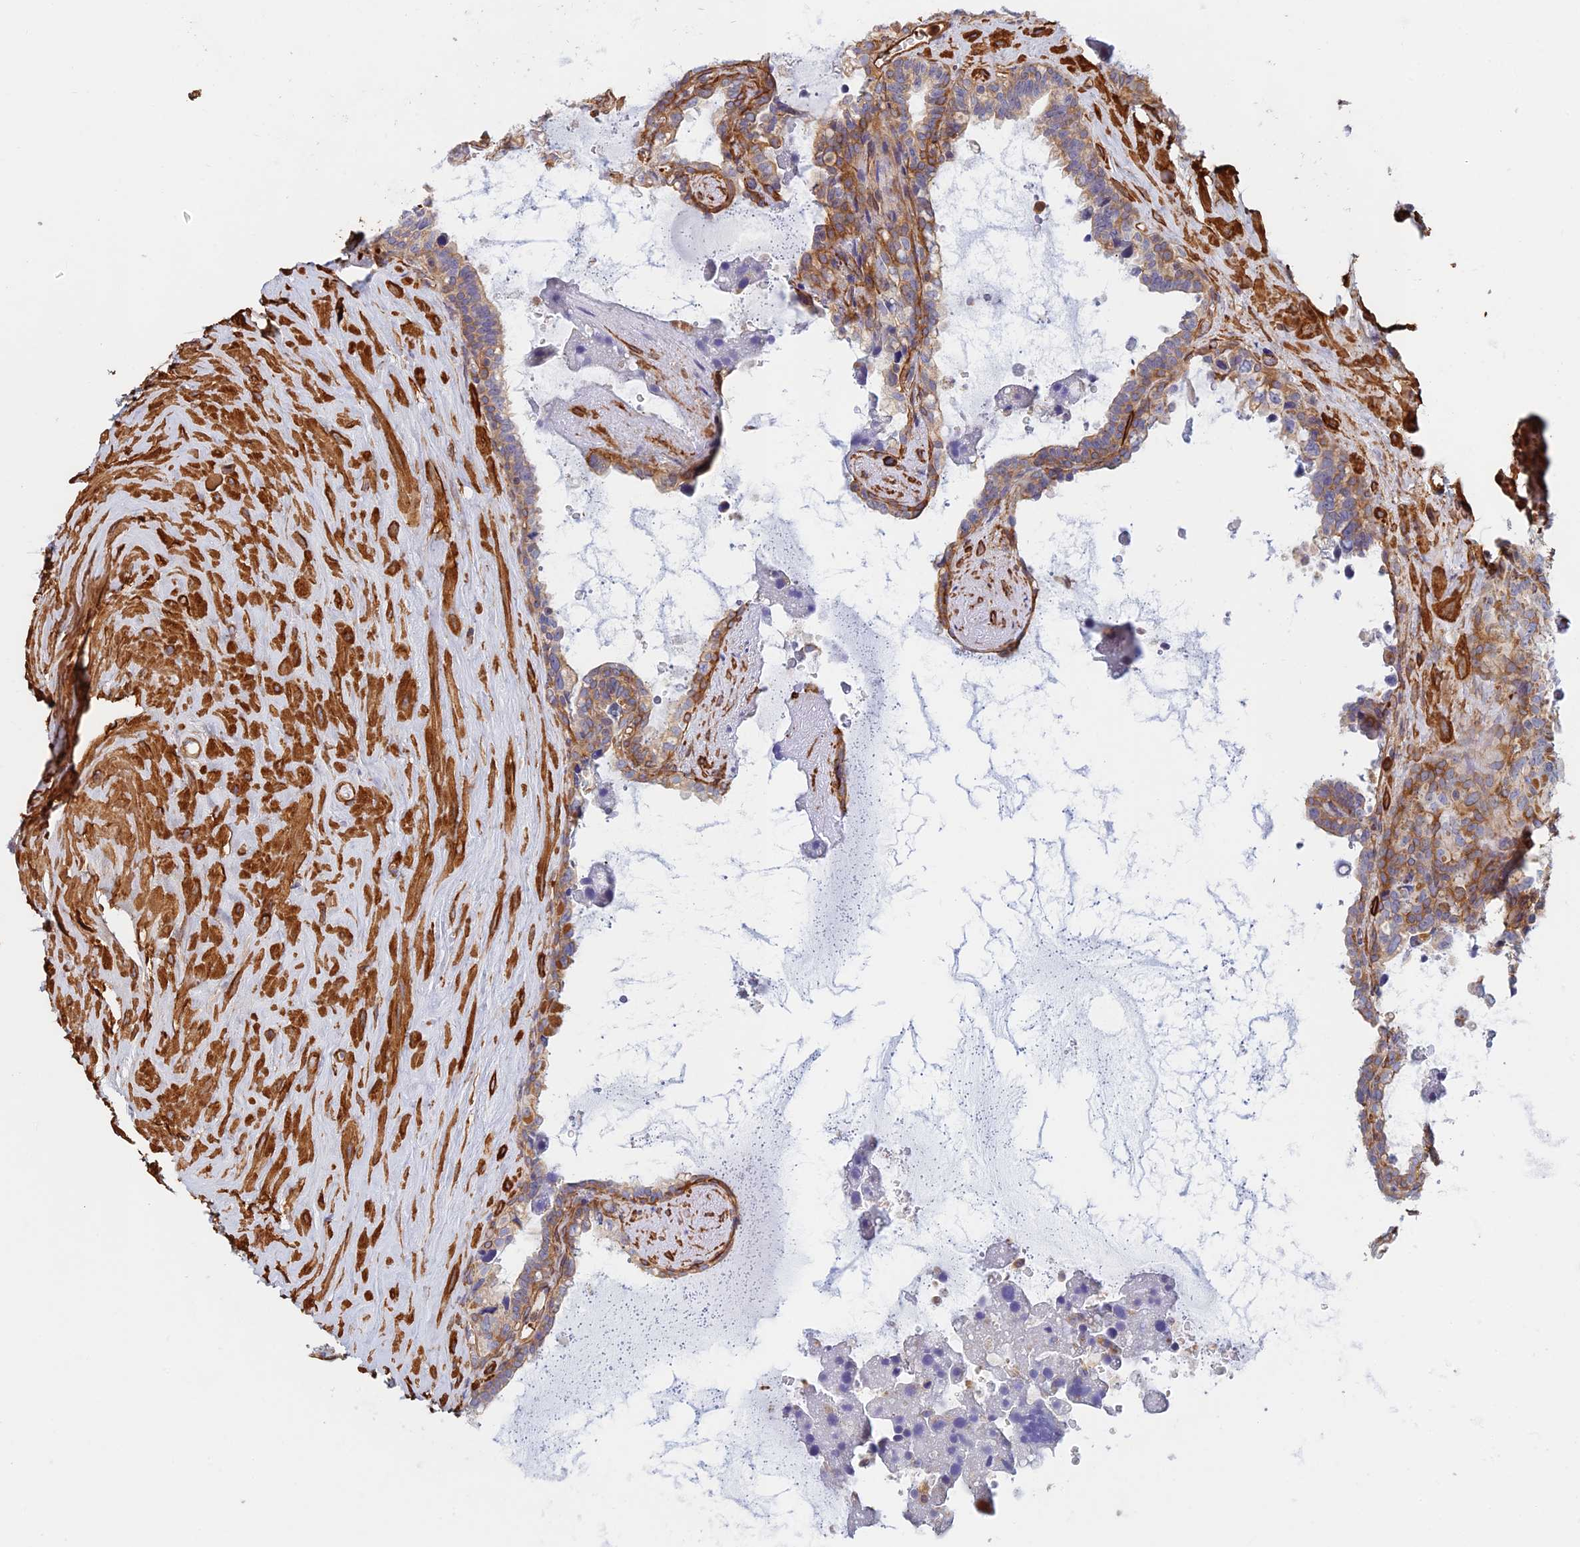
{"staining": {"intensity": "moderate", "quantity": "25%-75%", "location": "cytoplasmic/membranous"}, "tissue": "seminal vesicle", "cell_type": "Glandular cells", "image_type": "normal", "snomed": [{"axis": "morphology", "description": "Normal tissue, NOS"}, {"axis": "topography", "description": "Seminal veicle"}], "caption": "Unremarkable seminal vesicle was stained to show a protein in brown. There is medium levels of moderate cytoplasmic/membranous expression in about 25%-75% of glandular cells.", "gene": "PAK4", "patient": {"sex": "male", "age": 68}}